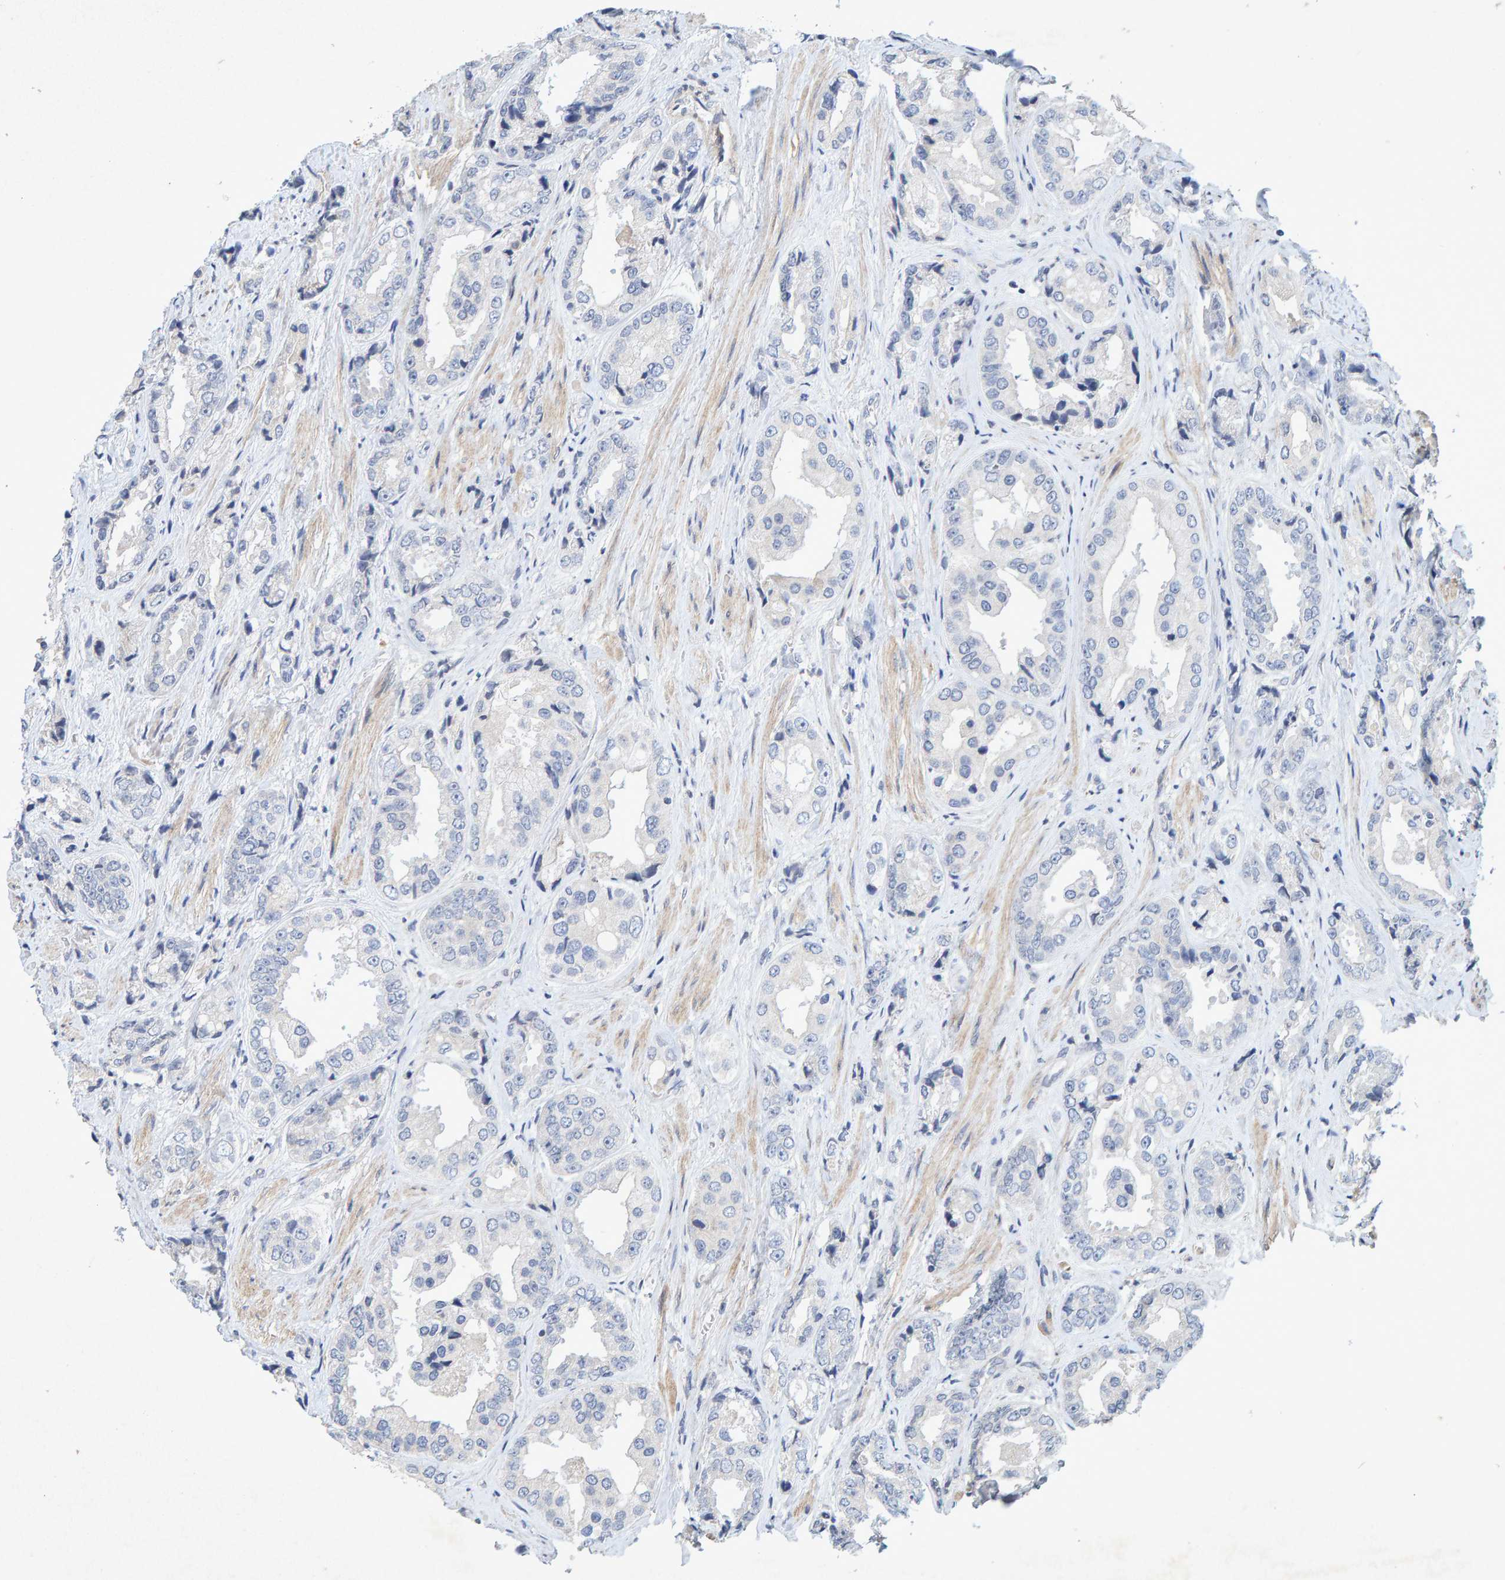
{"staining": {"intensity": "negative", "quantity": "none", "location": "none"}, "tissue": "prostate cancer", "cell_type": "Tumor cells", "image_type": "cancer", "snomed": [{"axis": "morphology", "description": "Adenocarcinoma, High grade"}, {"axis": "topography", "description": "Prostate"}], "caption": "DAB (3,3'-diaminobenzidine) immunohistochemical staining of human prostate cancer (high-grade adenocarcinoma) exhibits no significant staining in tumor cells.", "gene": "CDH2", "patient": {"sex": "male", "age": 61}}